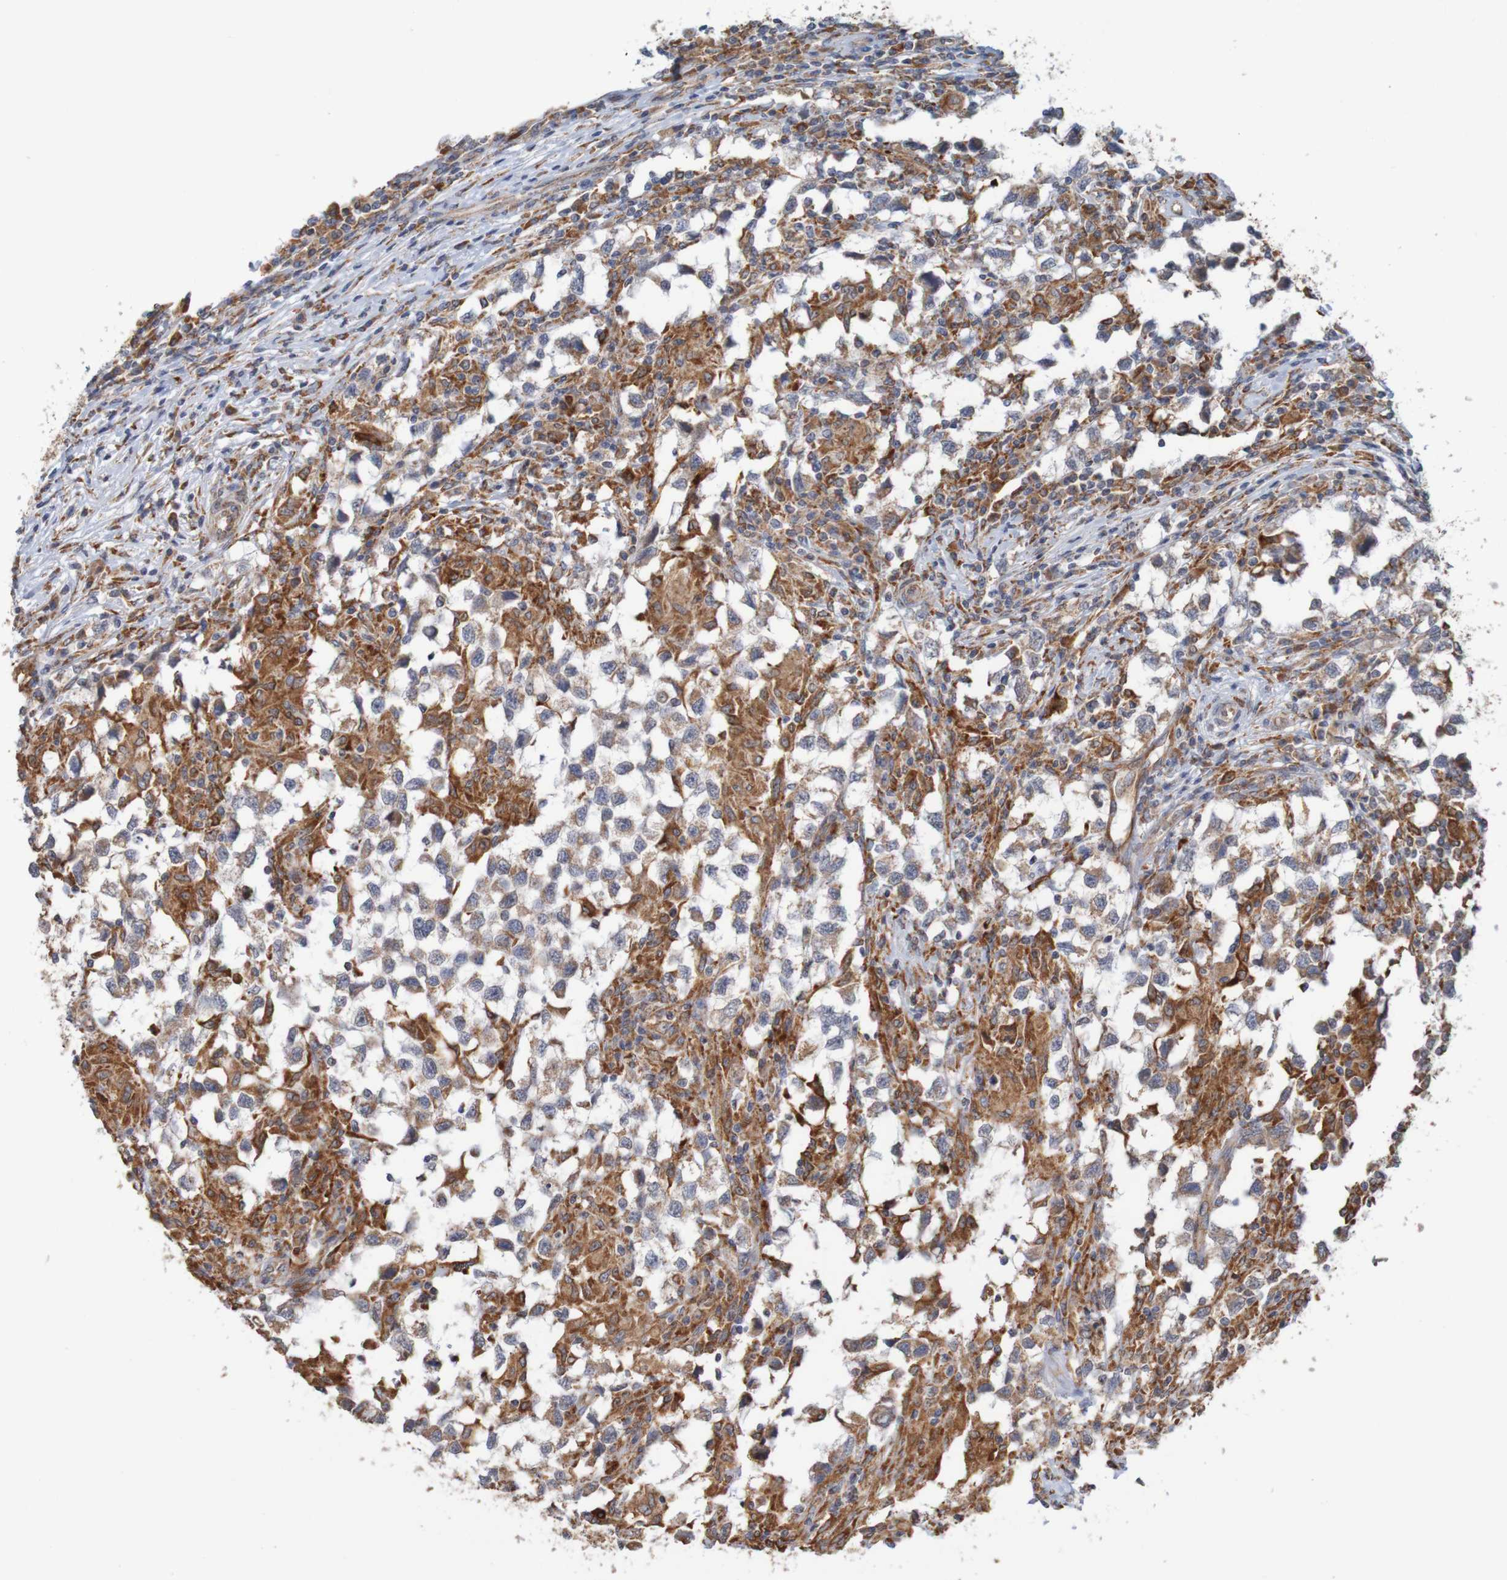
{"staining": {"intensity": "strong", "quantity": "25%-75%", "location": "cytoplasmic/membranous"}, "tissue": "testis cancer", "cell_type": "Tumor cells", "image_type": "cancer", "snomed": [{"axis": "morphology", "description": "Carcinoma, Embryonal, NOS"}, {"axis": "topography", "description": "Testis"}], "caption": "Testis cancer stained with DAB (3,3'-diaminobenzidine) IHC exhibits high levels of strong cytoplasmic/membranous positivity in about 25%-75% of tumor cells. (DAB (3,3'-diaminobenzidine) = brown stain, brightfield microscopy at high magnification).", "gene": "PDIA3", "patient": {"sex": "male", "age": 21}}